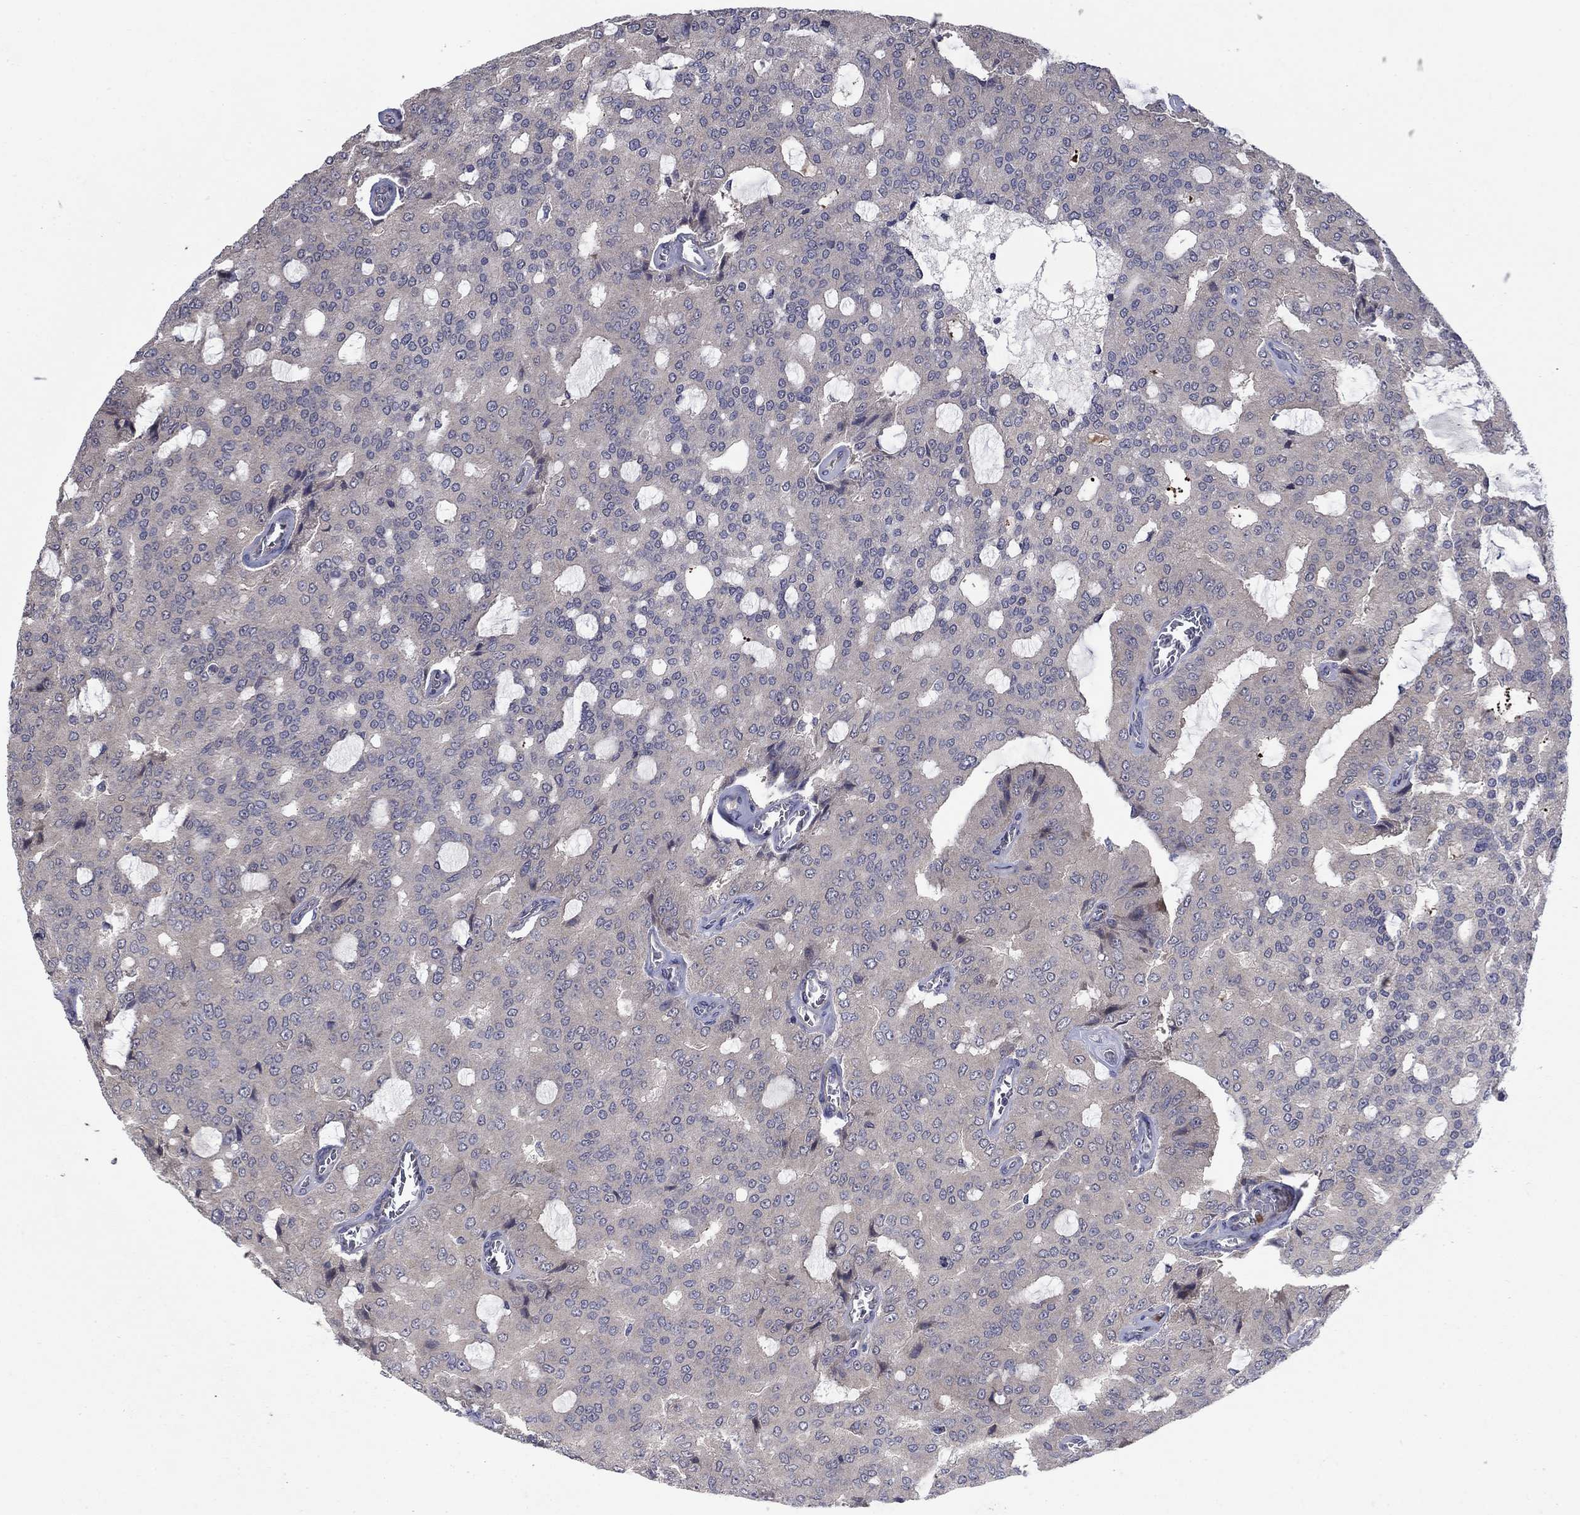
{"staining": {"intensity": "negative", "quantity": "none", "location": "none"}, "tissue": "prostate cancer", "cell_type": "Tumor cells", "image_type": "cancer", "snomed": [{"axis": "morphology", "description": "Adenocarcinoma, NOS"}, {"axis": "topography", "description": "Prostate and seminal vesicle, NOS"}, {"axis": "topography", "description": "Prostate"}], "caption": "Photomicrograph shows no protein staining in tumor cells of prostate cancer tissue.", "gene": "MSRB1", "patient": {"sex": "male", "age": 67}}